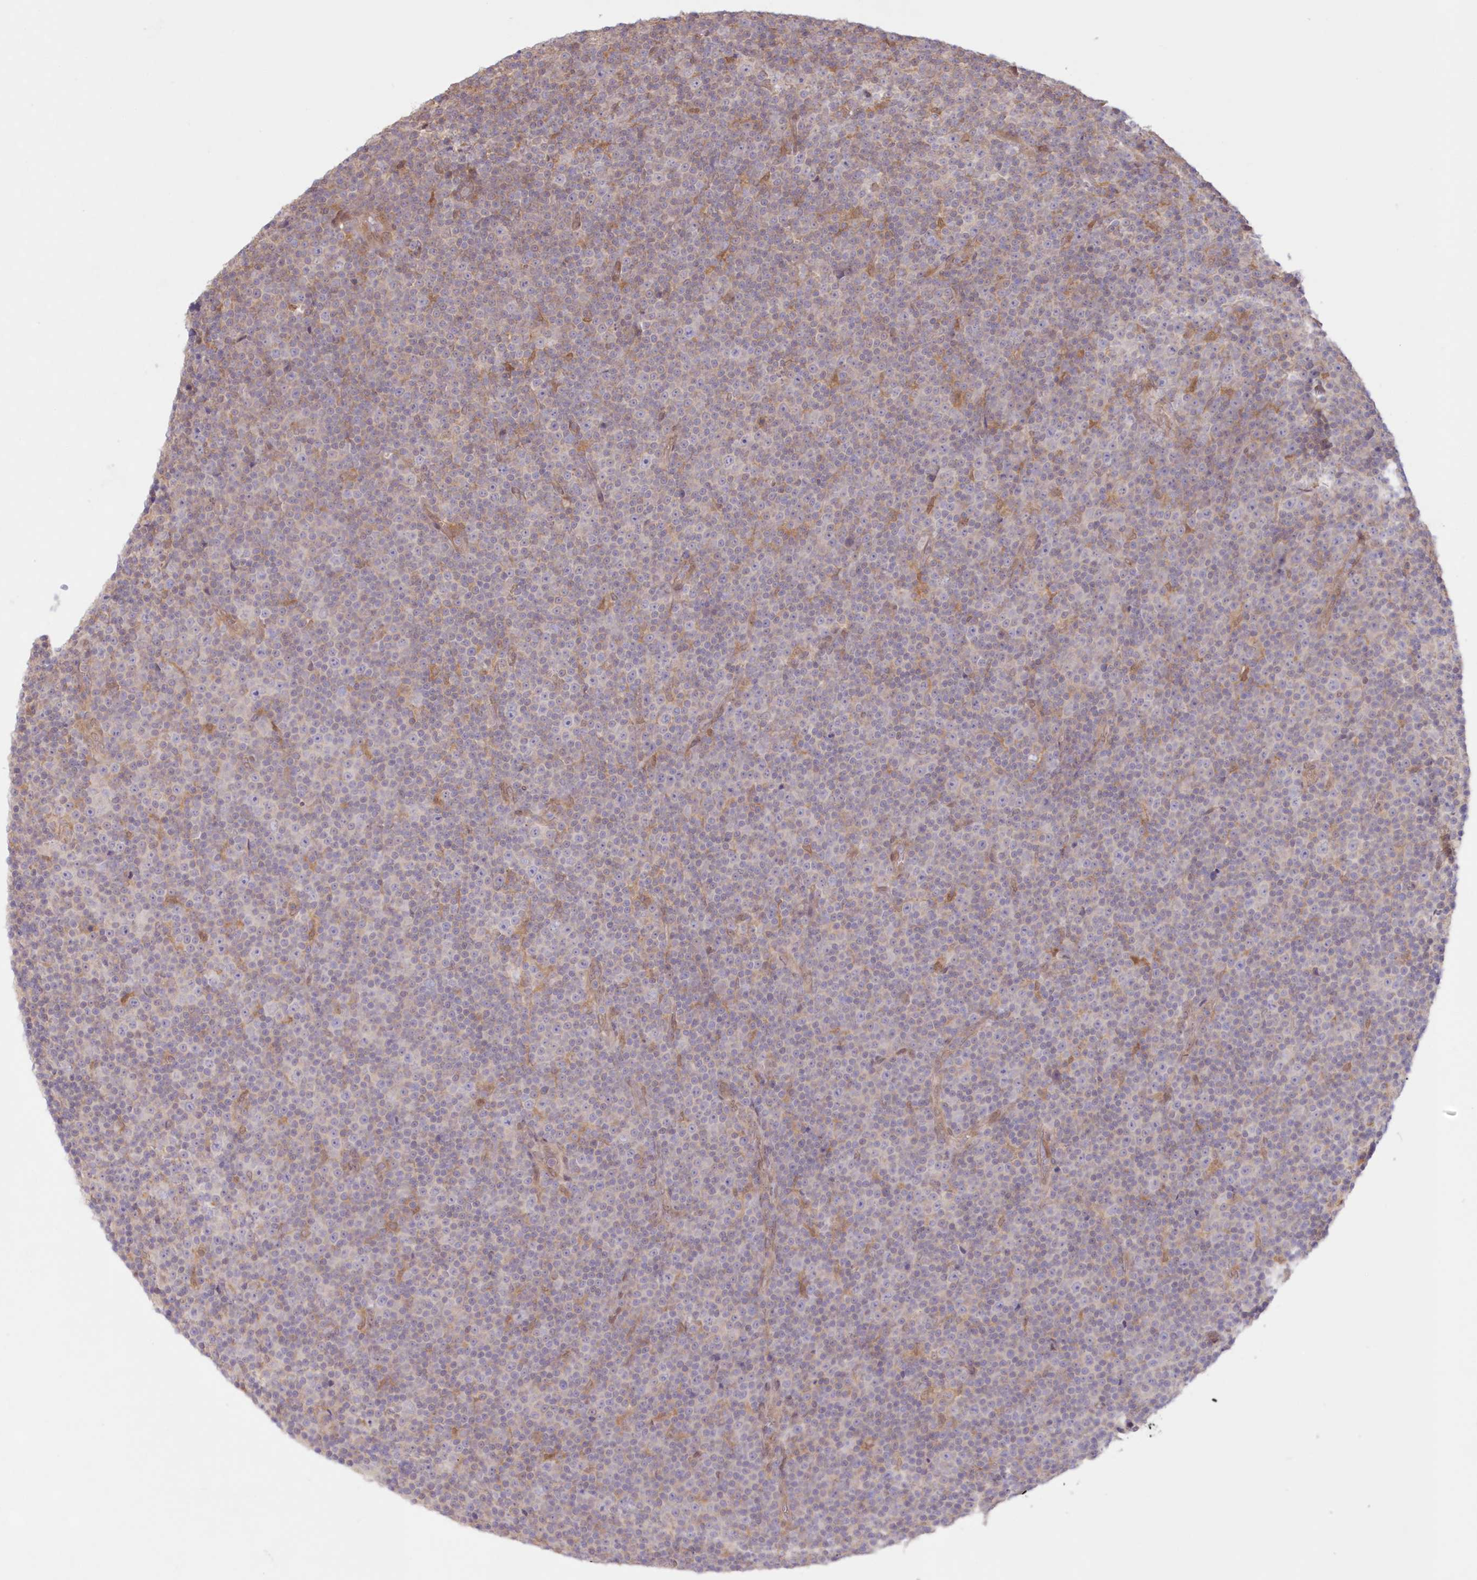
{"staining": {"intensity": "negative", "quantity": "none", "location": "none"}, "tissue": "lymphoma", "cell_type": "Tumor cells", "image_type": "cancer", "snomed": [{"axis": "morphology", "description": "Malignant lymphoma, non-Hodgkin's type, Low grade"}, {"axis": "topography", "description": "Lymph node"}], "caption": "Malignant lymphoma, non-Hodgkin's type (low-grade) stained for a protein using immunohistochemistry demonstrates no positivity tumor cells.", "gene": "RNPEP", "patient": {"sex": "female", "age": 67}}